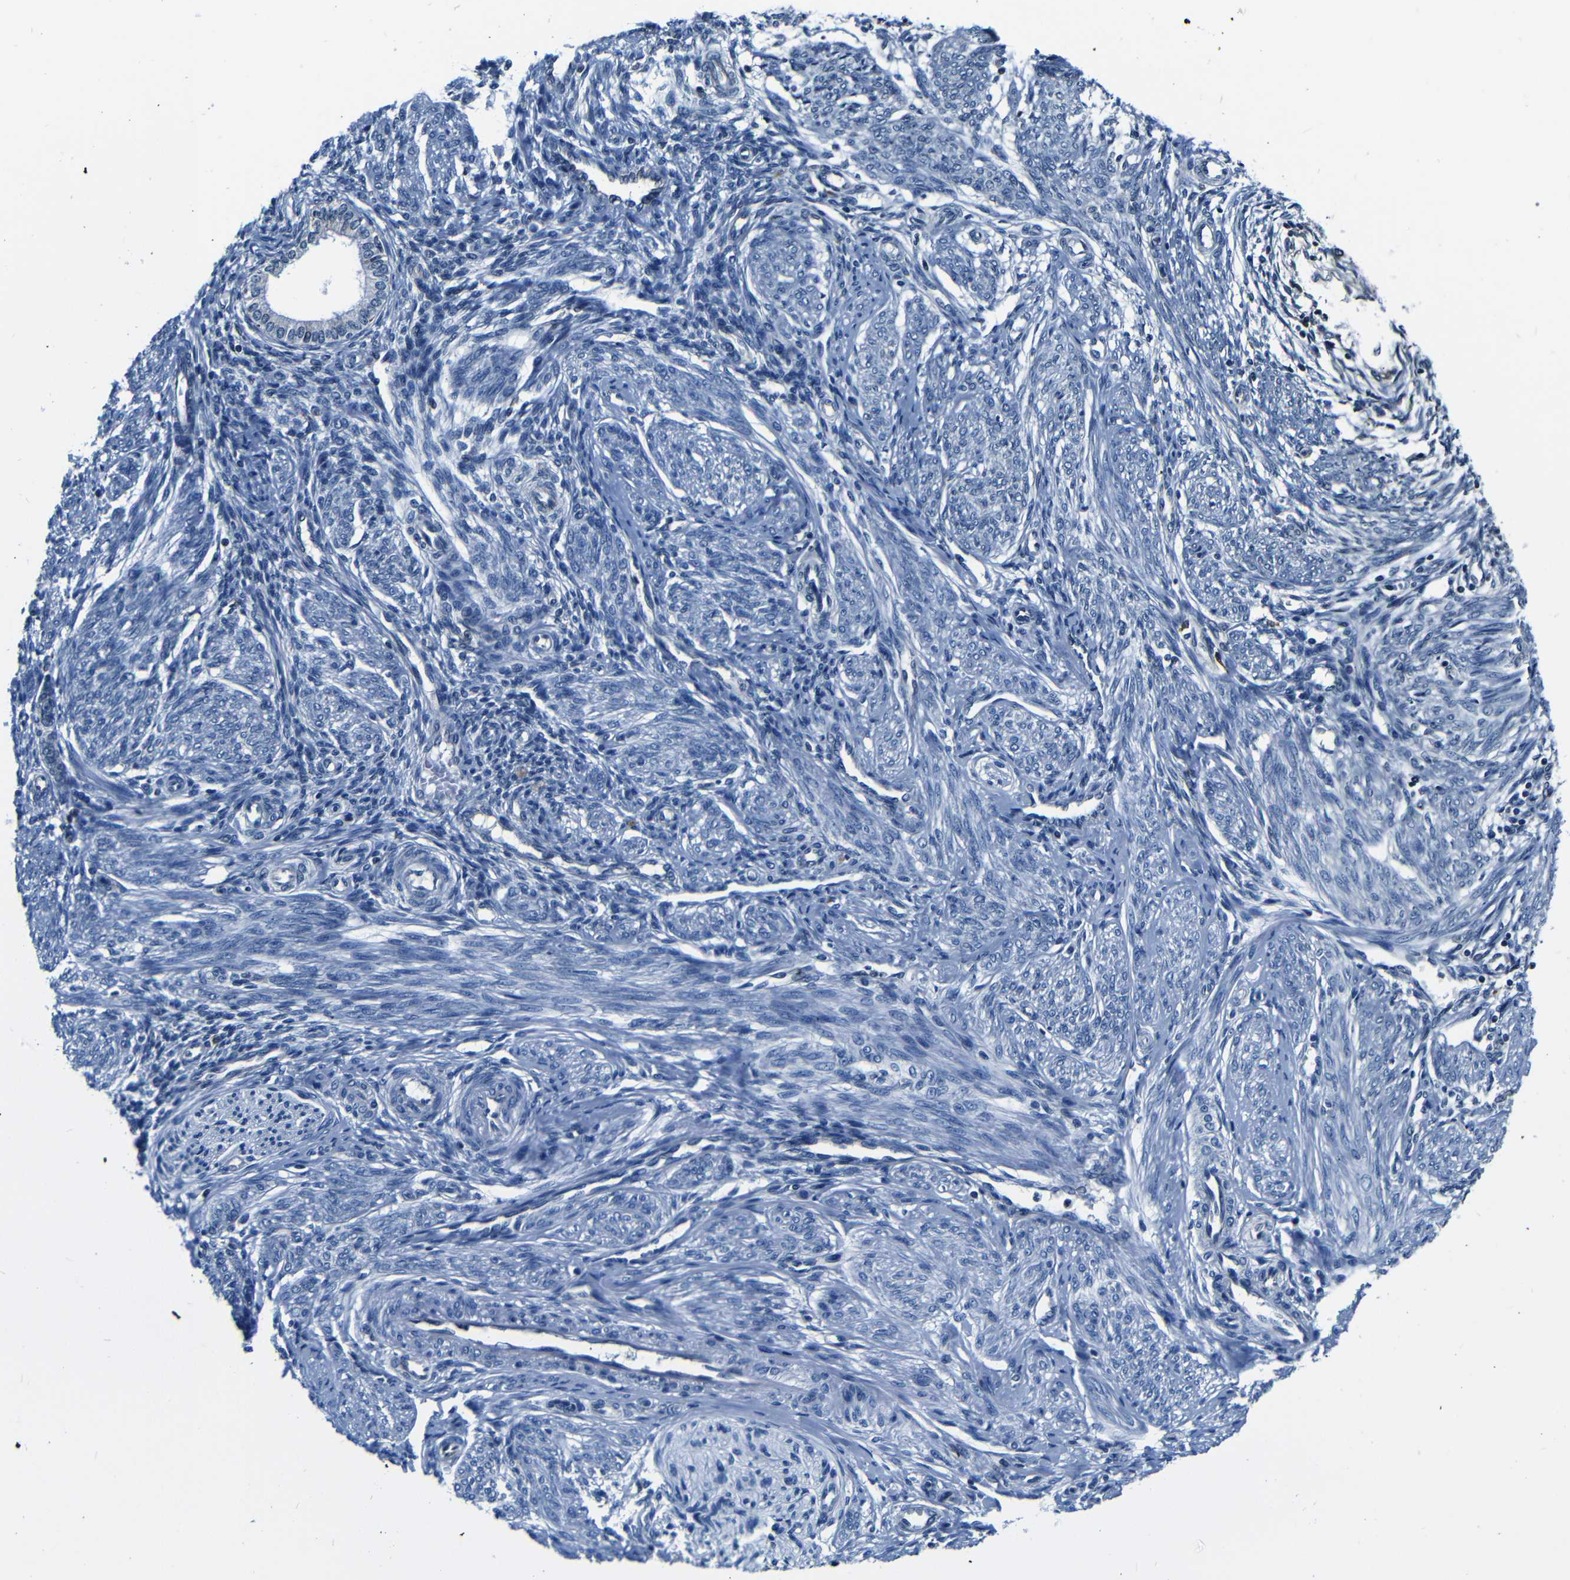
{"staining": {"intensity": "negative", "quantity": "none", "location": "none"}, "tissue": "endometrial cancer", "cell_type": "Tumor cells", "image_type": "cancer", "snomed": [{"axis": "morphology", "description": "Adenocarcinoma, NOS"}, {"axis": "topography", "description": "Endometrium"}], "caption": "A high-resolution histopathology image shows immunohistochemistry (IHC) staining of endometrial cancer, which exhibits no significant staining in tumor cells.", "gene": "NCBP3", "patient": {"sex": "female", "age": 32}}